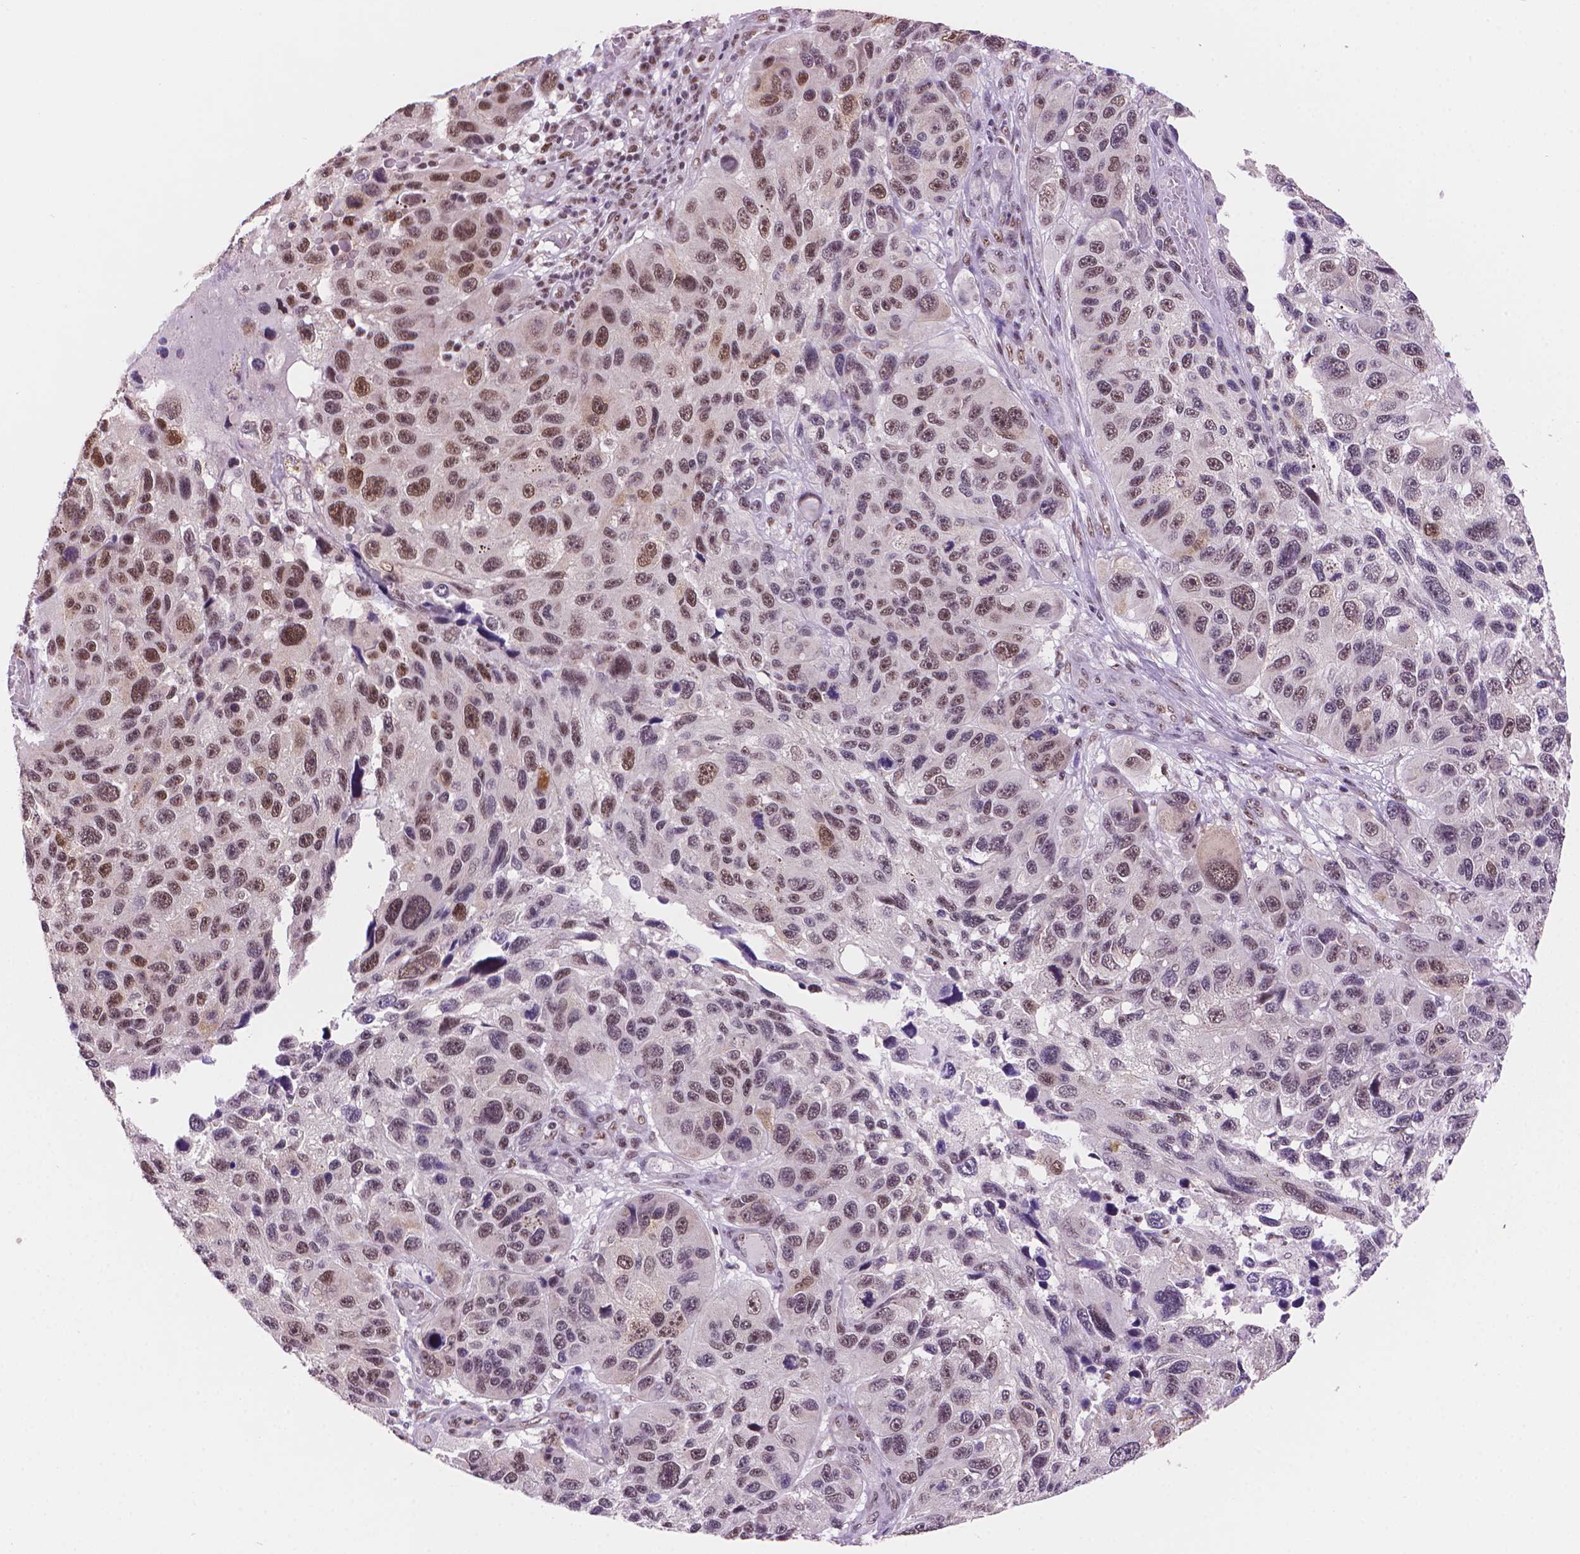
{"staining": {"intensity": "strong", "quantity": "25%-75%", "location": "nuclear"}, "tissue": "melanoma", "cell_type": "Tumor cells", "image_type": "cancer", "snomed": [{"axis": "morphology", "description": "Malignant melanoma, NOS"}, {"axis": "topography", "description": "Skin"}], "caption": "Protein expression by IHC exhibits strong nuclear expression in about 25%-75% of tumor cells in melanoma. (DAB (3,3'-diaminobenzidine) IHC with brightfield microscopy, high magnification).", "gene": "UBN1", "patient": {"sex": "male", "age": 53}}